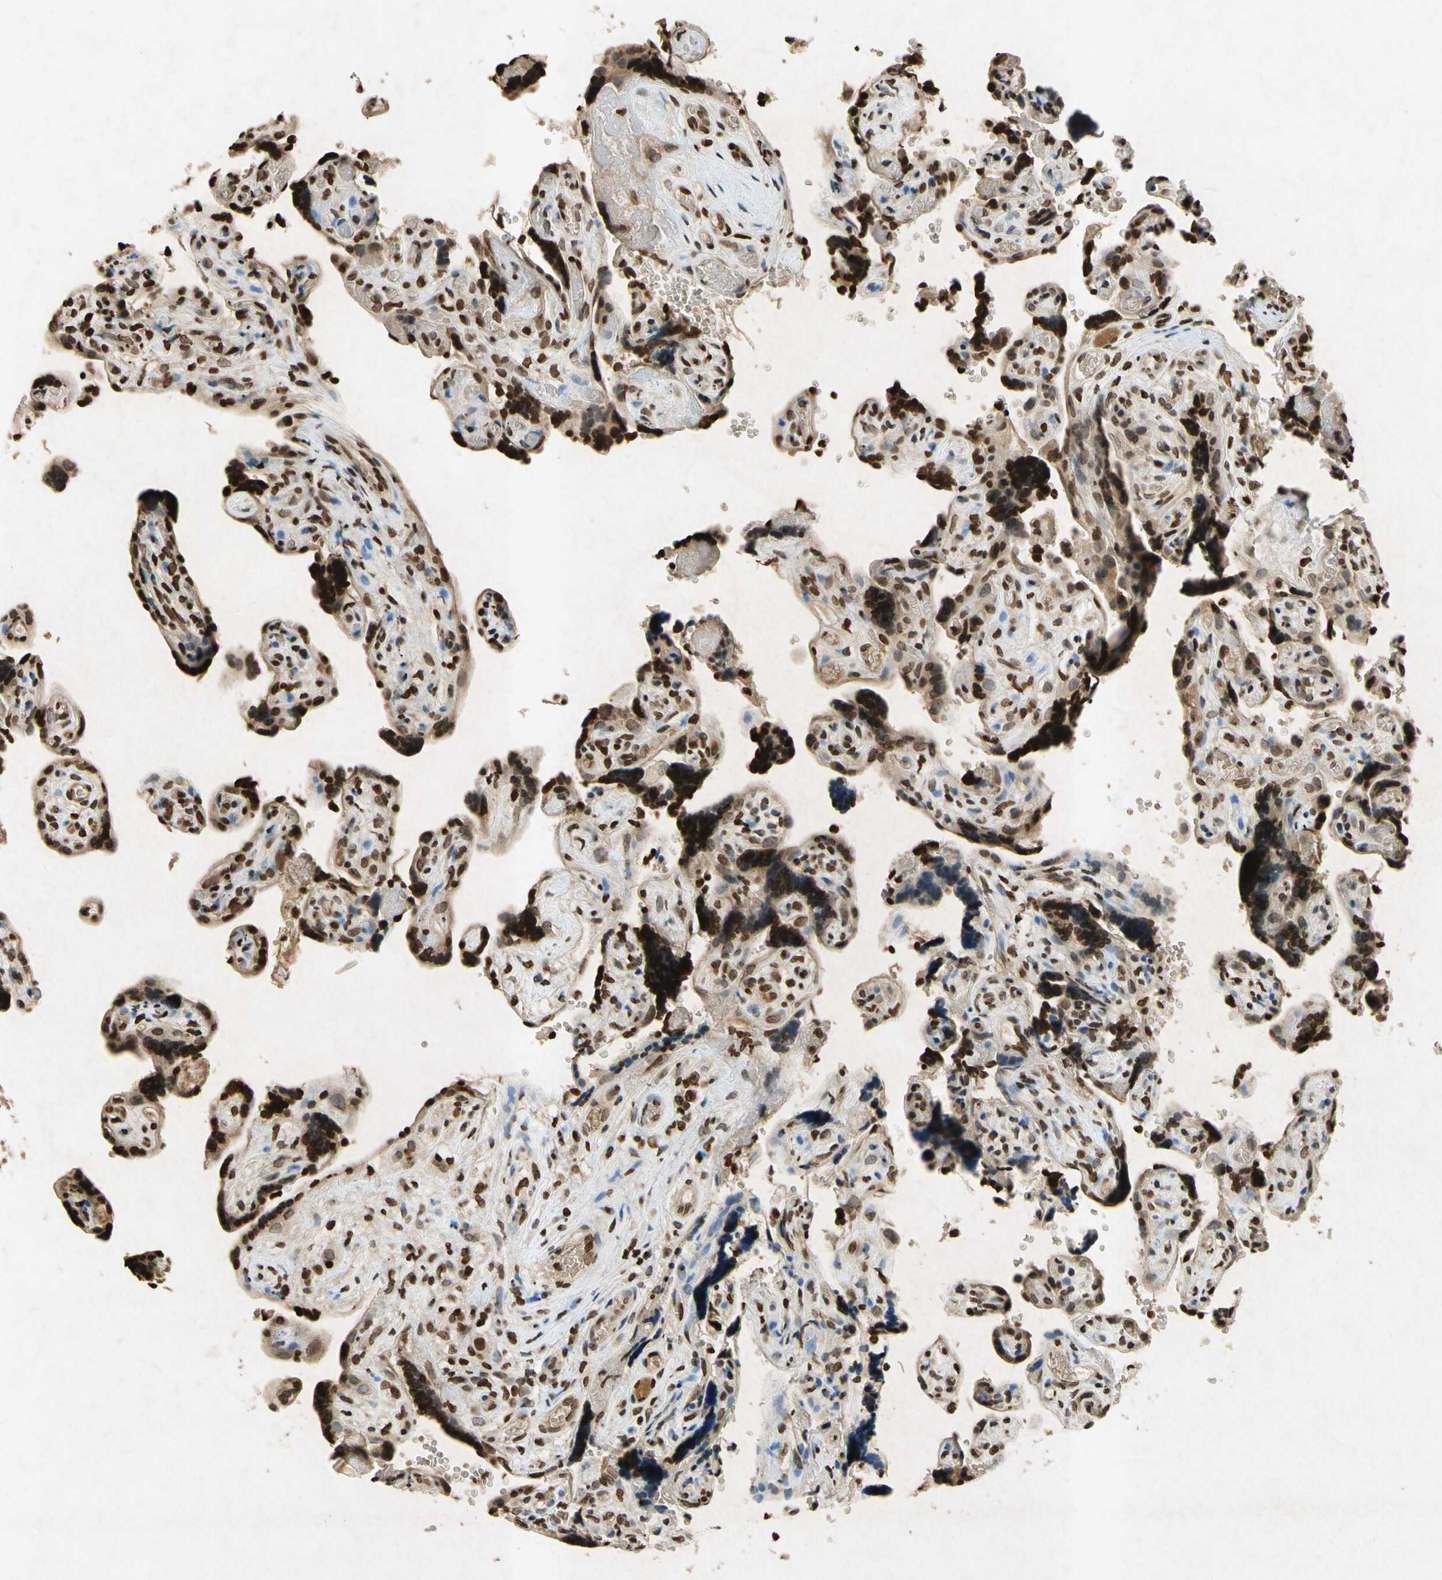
{"staining": {"intensity": "moderate", "quantity": ">75%", "location": "cytoplasmic/membranous"}, "tissue": "placenta", "cell_type": "Trophoblastic cells", "image_type": "normal", "snomed": [{"axis": "morphology", "description": "Normal tissue, NOS"}, {"axis": "topography", "description": "Placenta"}], "caption": "This micrograph reveals unremarkable placenta stained with immunohistochemistry (IHC) to label a protein in brown. The cytoplasmic/membranous of trophoblastic cells show moderate positivity for the protein. Nuclei are counter-stained blue.", "gene": "HOXB3", "patient": {"sex": "female", "age": 30}}